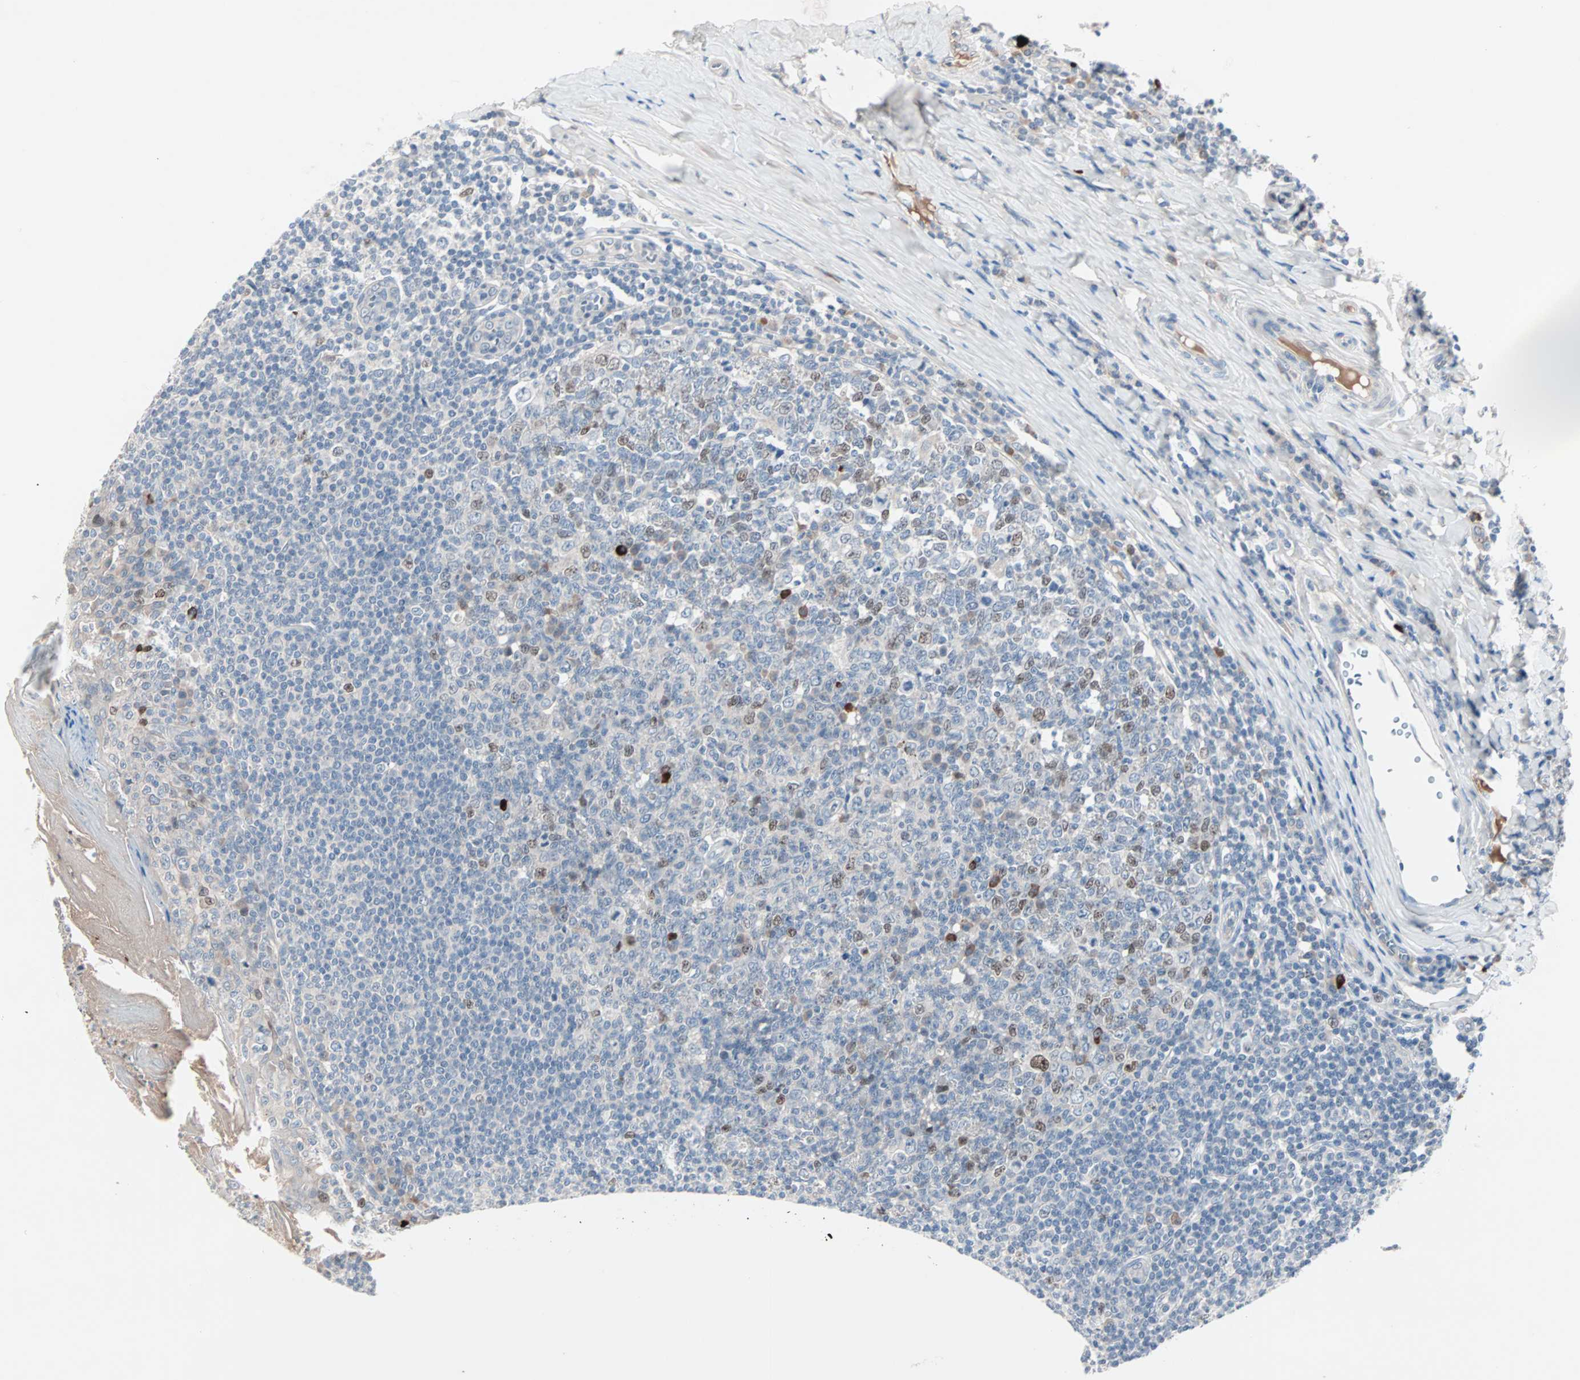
{"staining": {"intensity": "strong", "quantity": "<25%", "location": "nuclear"}, "tissue": "tonsil", "cell_type": "Germinal center cells", "image_type": "normal", "snomed": [{"axis": "morphology", "description": "Normal tissue, NOS"}, {"axis": "topography", "description": "Tonsil"}], "caption": "About <25% of germinal center cells in normal human tonsil exhibit strong nuclear protein expression as visualized by brown immunohistochemical staining.", "gene": "CCNE2", "patient": {"sex": "male", "age": 31}}